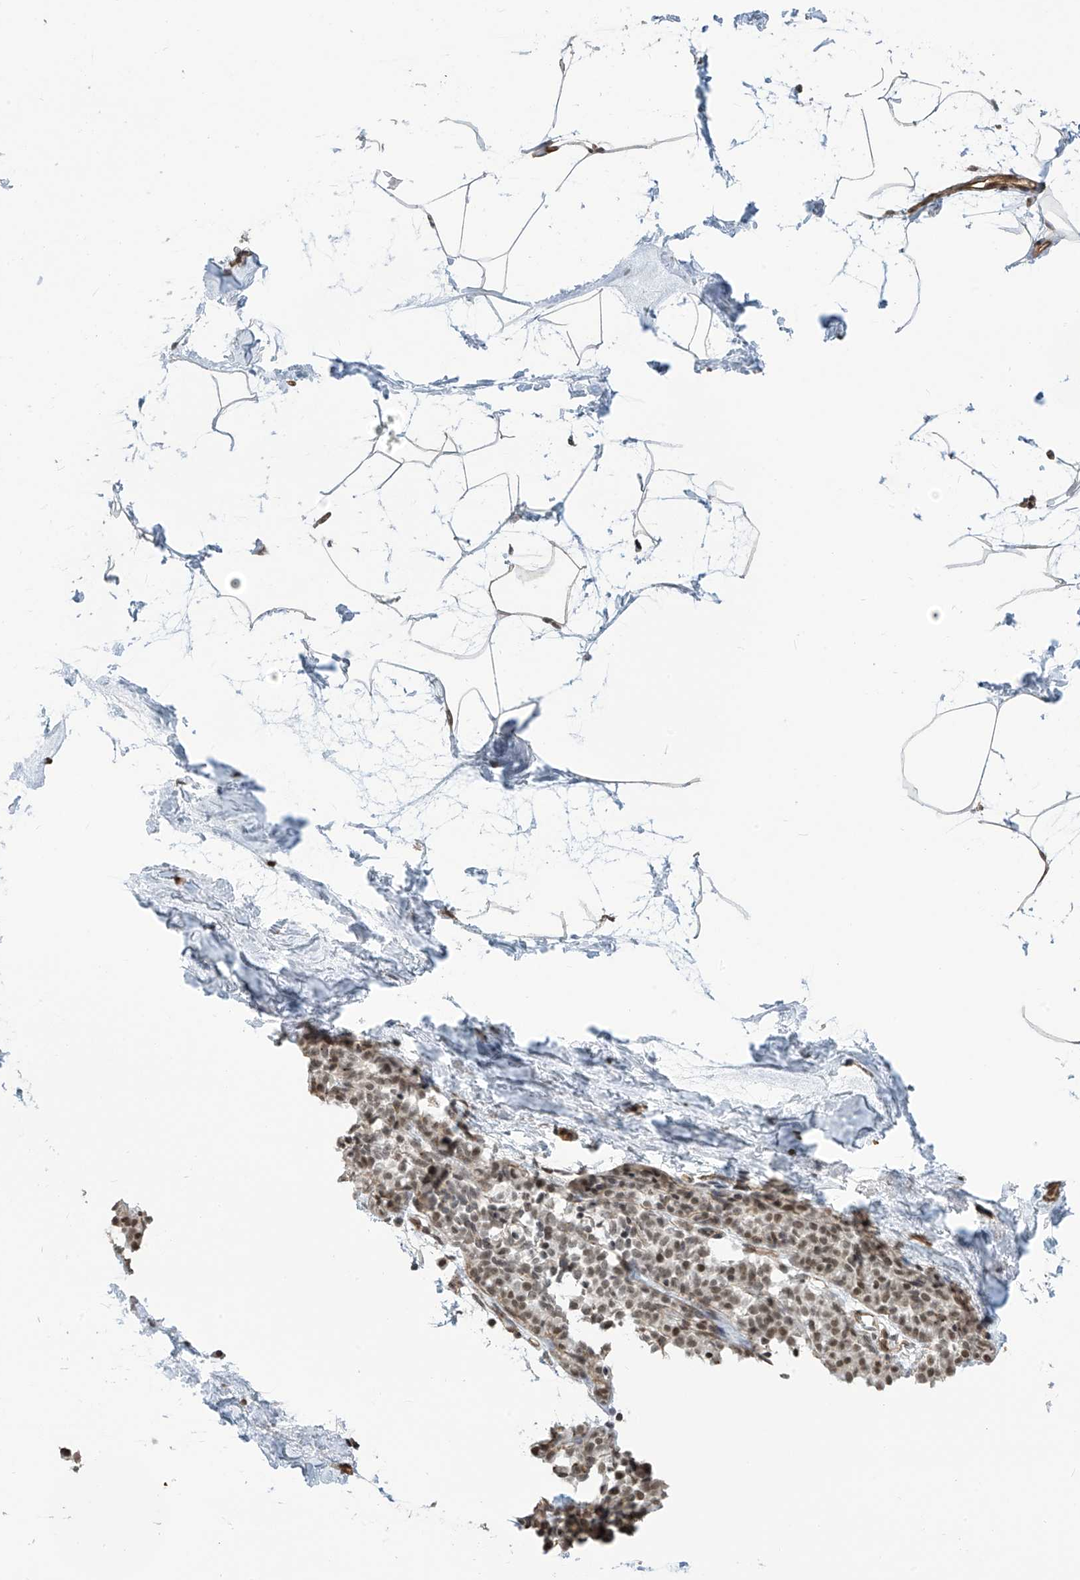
{"staining": {"intensity": "weak", "quantity": ">75%", "location": "cytoplasmic/membranous"}, "tissue": "breast", "cell_type": "Adipocytes", "image_type": "normal", "snomed": [{"axis": "morphology", "description": "Normal tissue, NOS"}, {"axis": "topography", "description": "Breast"}], "caption": "Immunohistochemistry (IHC) (DAB) staining of benign human breast exhibits weak cytoplasmic/membranous protein positivity in approximately >75% of adipocytes. Nuclei are stained in blue.", "gene": "METAP1D", "patient": {"sex": "female", "age": 62}}